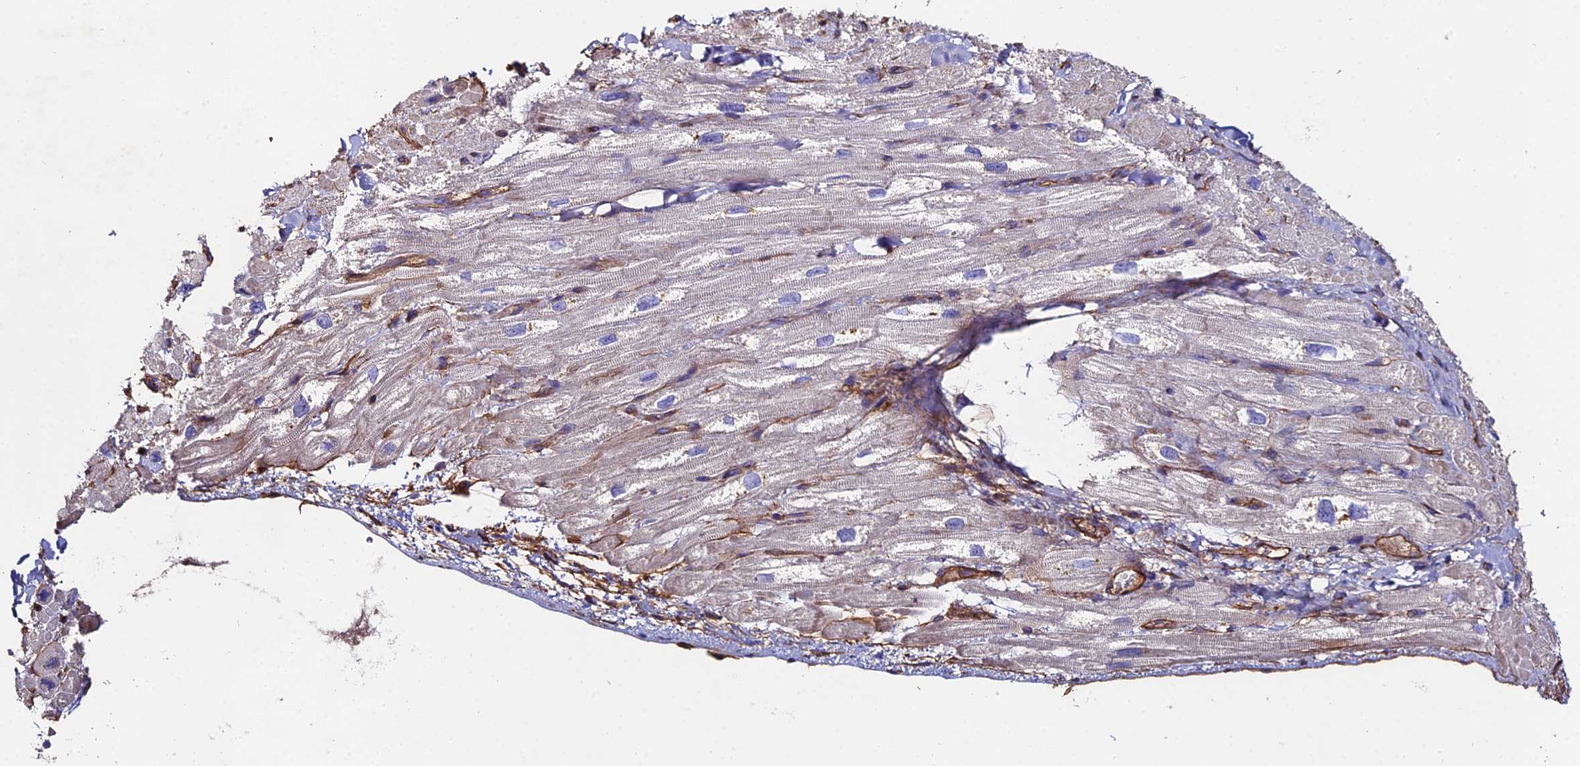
{"staining": {"intensity": "negative", "quantity": "none", "location": "none"}, "tissue": "heart muscle", "cell_type": "Cardiomyocytes", "image_type": "normal", "snomed": [{"axis": "morphology", "description": "Normal tissue, NOS"}, {"axis": "topography", "description": "Heart"}], "caption": "This is a micrograph of immunohistochemistry staining of unremarkable heart muscle, which shows no staining in cardiomyocytes.", "gene": "C6", "patient": {"sex": "male", "age": 65}}